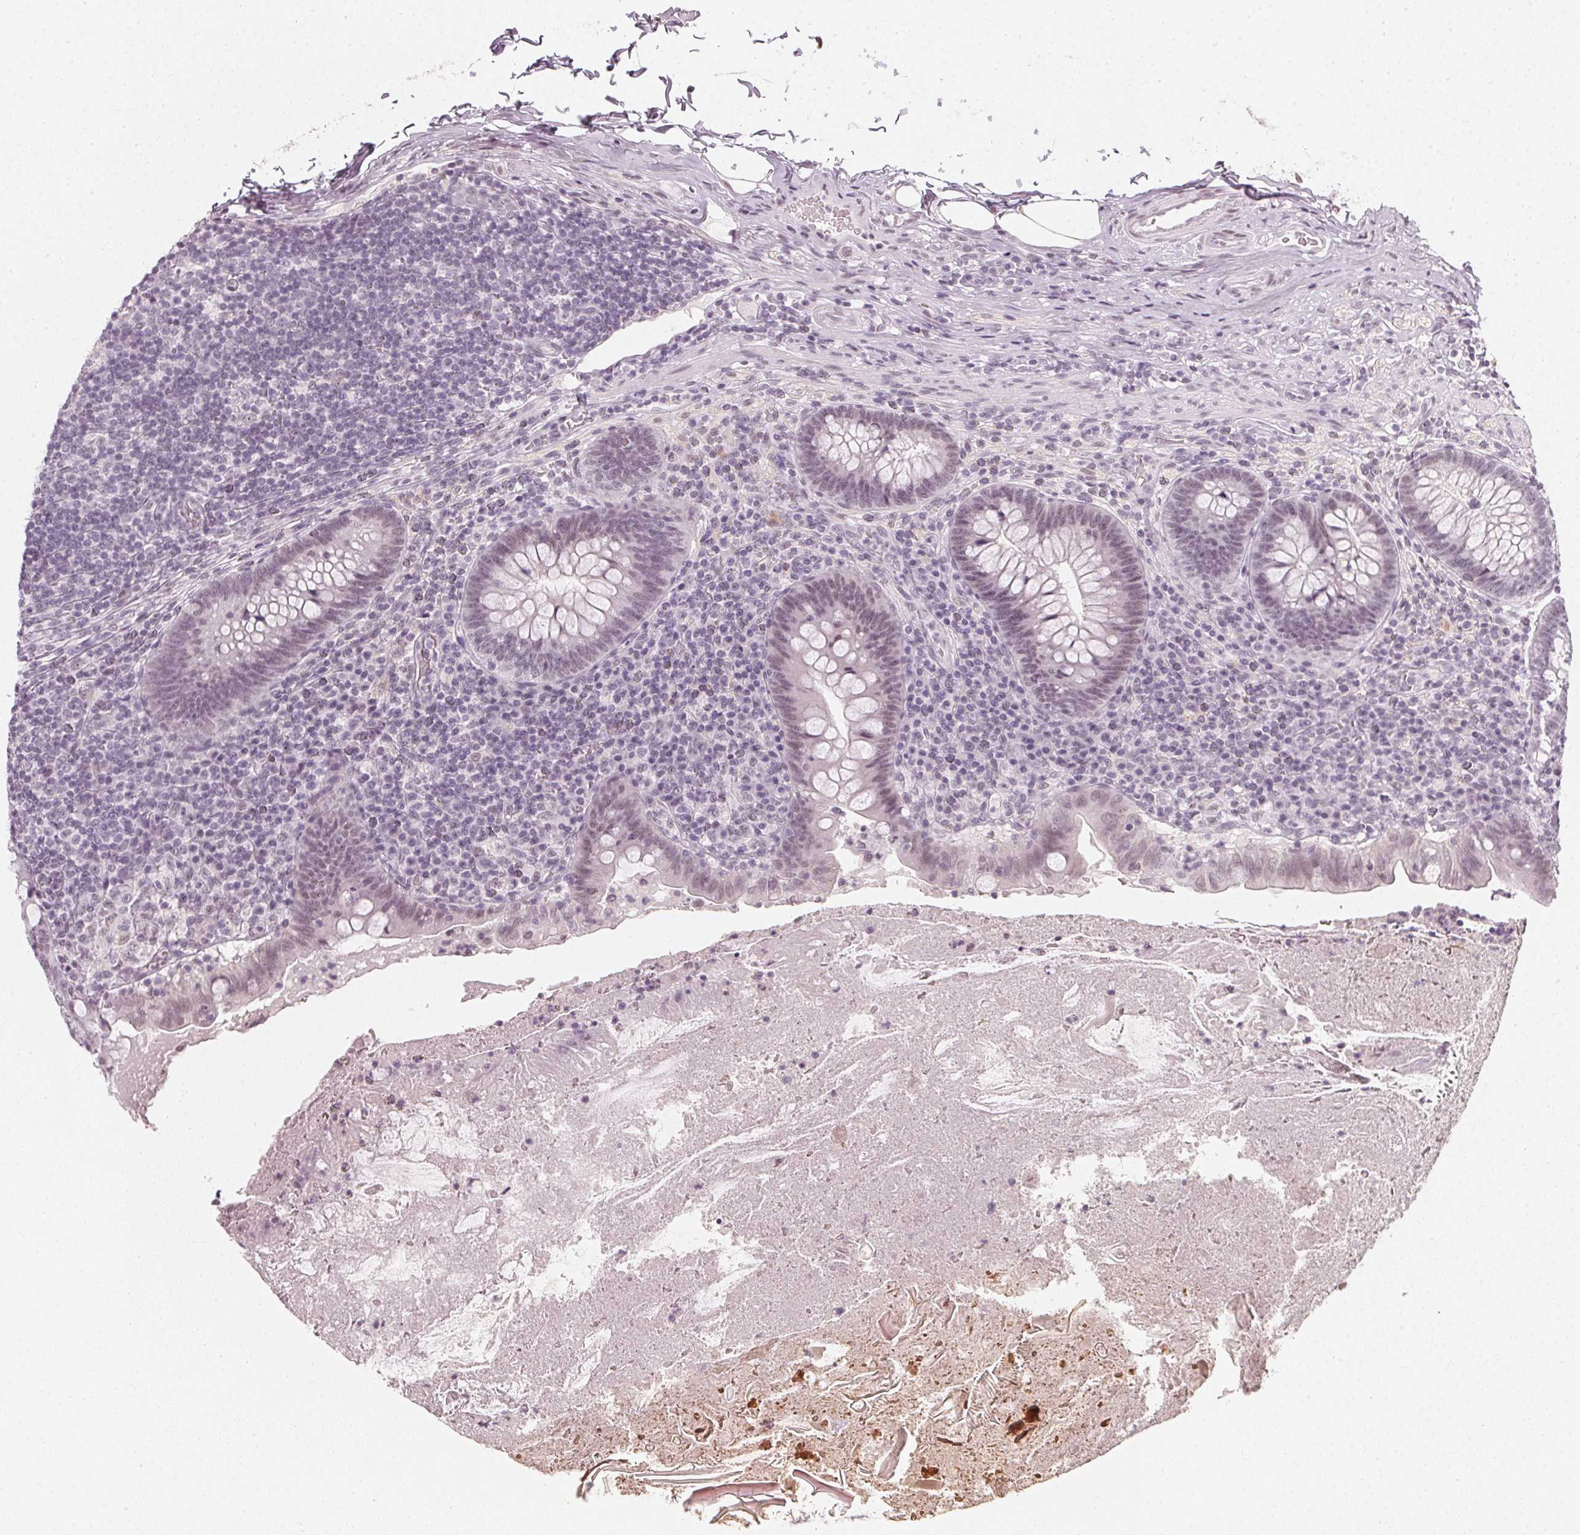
{"staining": {"intensity": "weak", "quantity": "25%-75%", "location": "nuclear"}, "tissue": "appendix", "cell_type": "Glandular cells", "image_type": "normal", "snomed": [{"axis": "morphology", "description": "Normal tissue, NOS"}, {"axis": "topography", "description": "Appendix"}], "caption": "Approximately 25%-75% of glandular cells in unremarkable human appendix show weak nuclear protein expression as visualized by brown immunohistochemical staining.", "gene": "DNAJC6", "patient": {"sex": "male", "age": 47}}